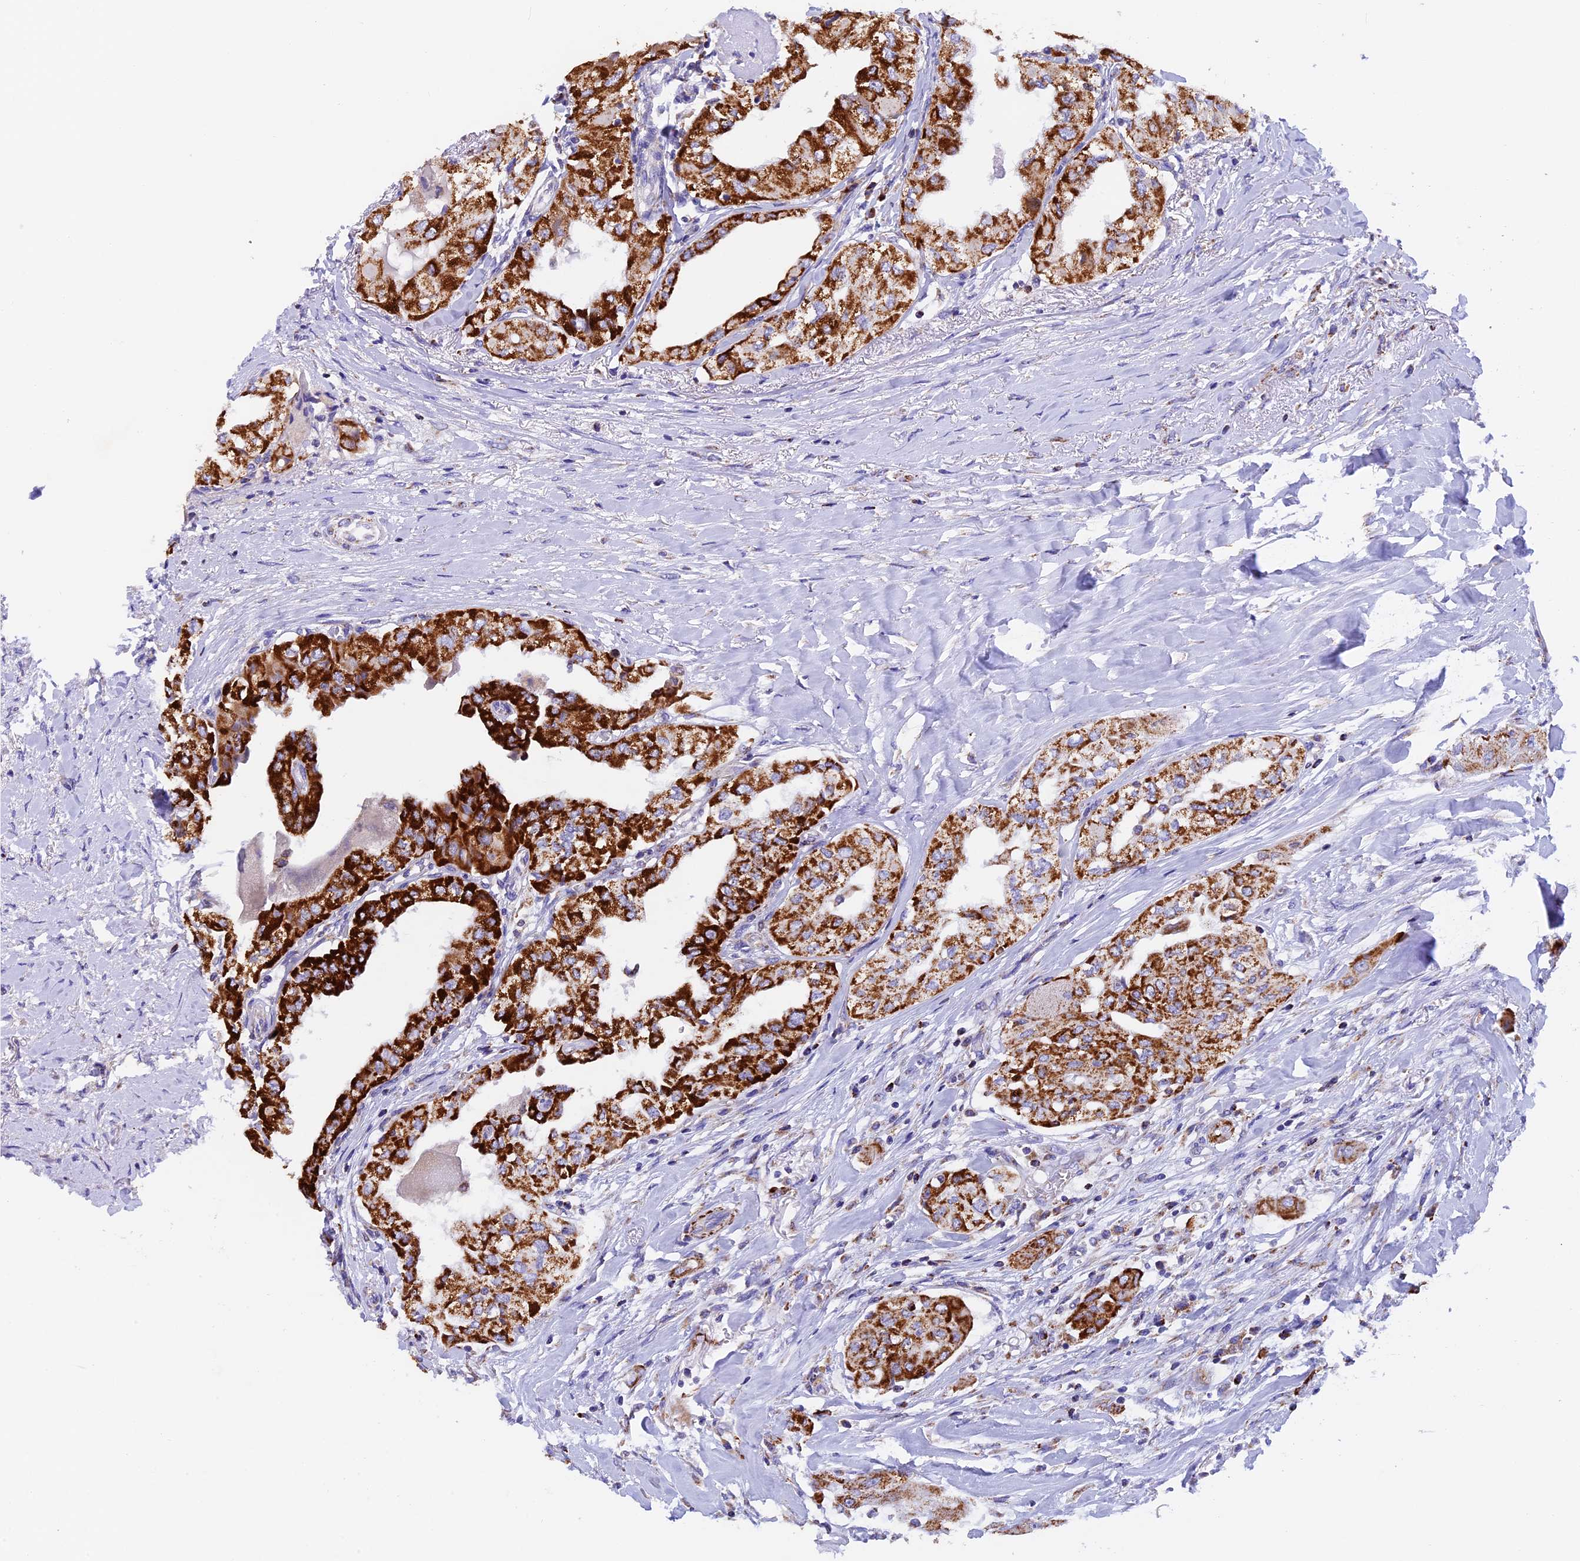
{"staining": {"intensity": "strong", "quantity": ">75%", "location": "cytoplasmic/membranous"}, "tissue": "thyroid cancer", "cell_type": "Tumor cells", "image_type": "cancer", "snomed": [{"axis": "morphology", "description": "Papillary adenocarcinoma, NOS"}, {"axis": "topography", "description": "Thyroid gland"}], "caption": "Immunohistochemical staining of human thyroid cancer (papillary adenocarcinoma) displays high levels of strong cytoplasmic/membranous staining in approximately >75% of tumor cells.", "gene": "SLC8B1", "patient": {"sex": "female", "age": 59}}